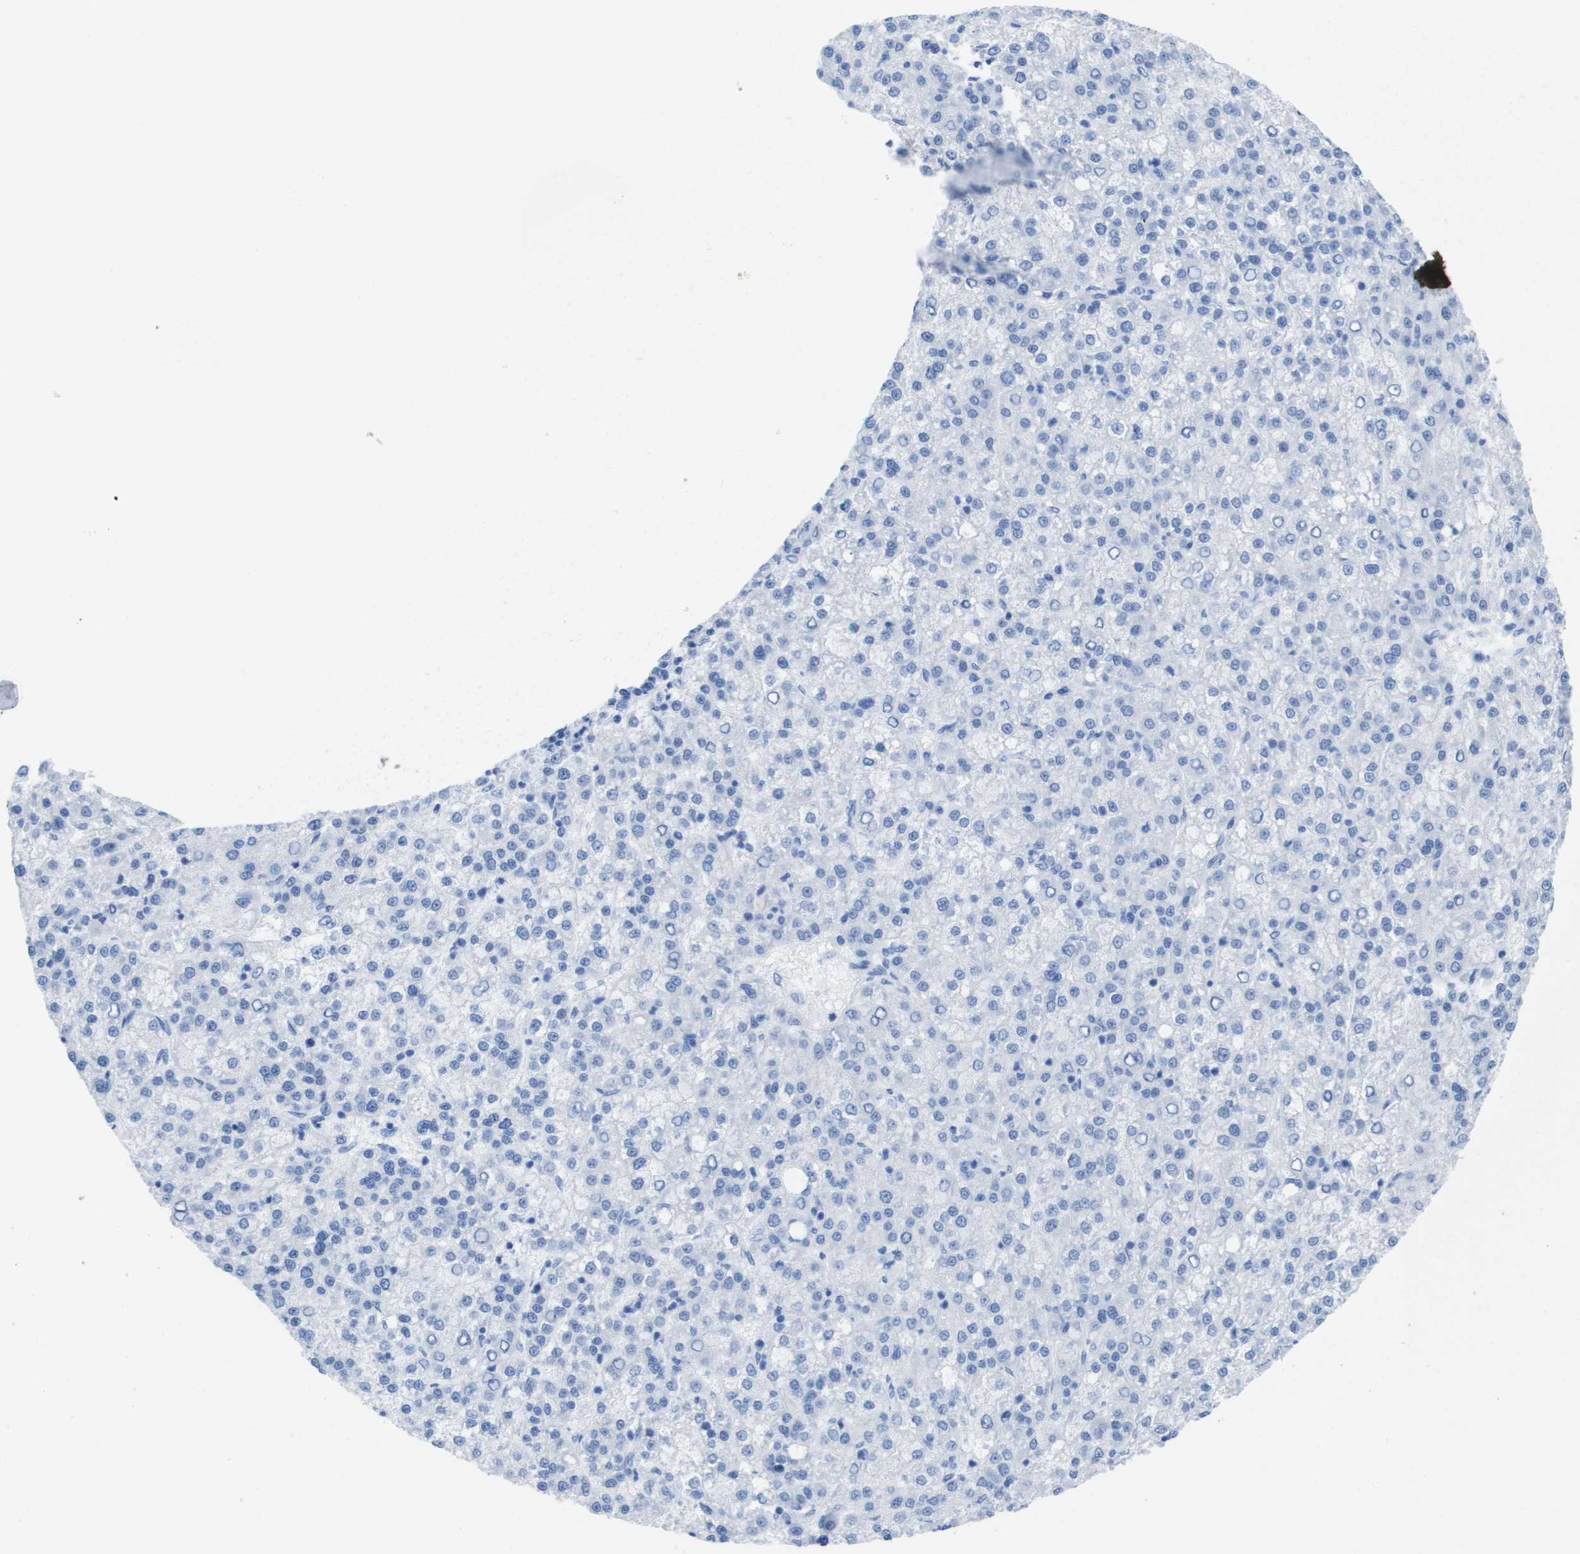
{"staining": {"intensity": "negative", "quantity": "none", "location": "none"}, "tissue": "liver cancer", "cell_type": "Tumor cells", "image_type": "cancer", "snomed": [{"axis": "morphology", "description": "Carcinoma, Hepatocellular, NOS"}, {"axis": "topography", "description": "Liver"}], "caption": "Histopathology image shows no significant protein expression in tumor cells of hepatocellular carcinoma (liver).", "gene": "KCNA3", "patient": {"sex": "female", "age": 58}}